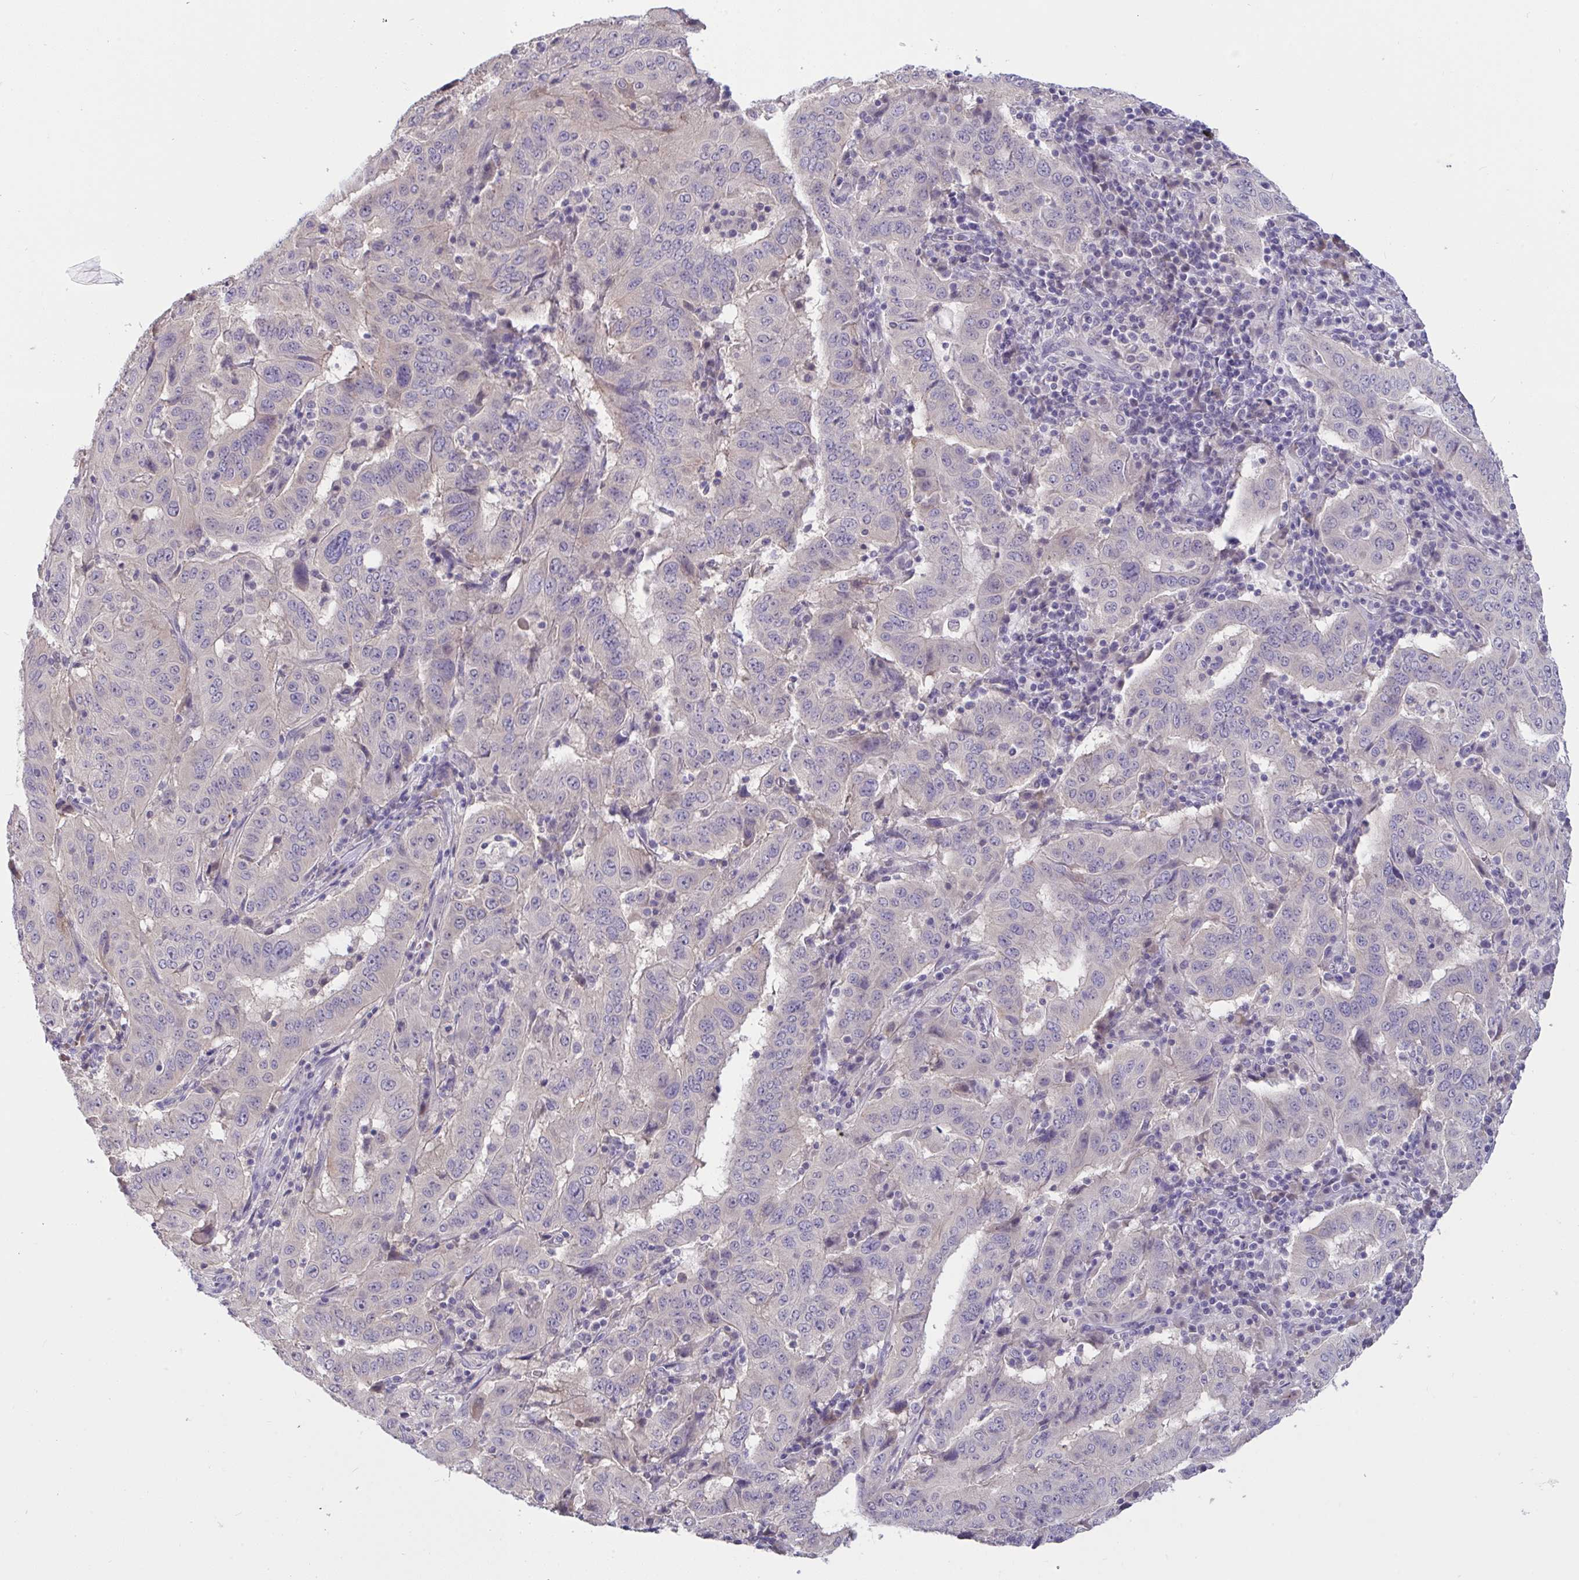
{"staining": {"intensity": "negative", "quantity": "none", "location": "none"}, "tissue": "pancreatic cancer", "cell_type": "Tumor cells", "image_type": "cancer", "snomed": [{"axis": "morphology", "description": "Adenocarcinoma, NOS"}, {"axis": "topography", "description": "Pancreas"}], "caption": "Immunohistochemistry of human pancreatic adenocarcinoma shows no positivity in tumor cells.", "gene": "TMEM41A", "patient": {"sex": "male", "age": 63}}